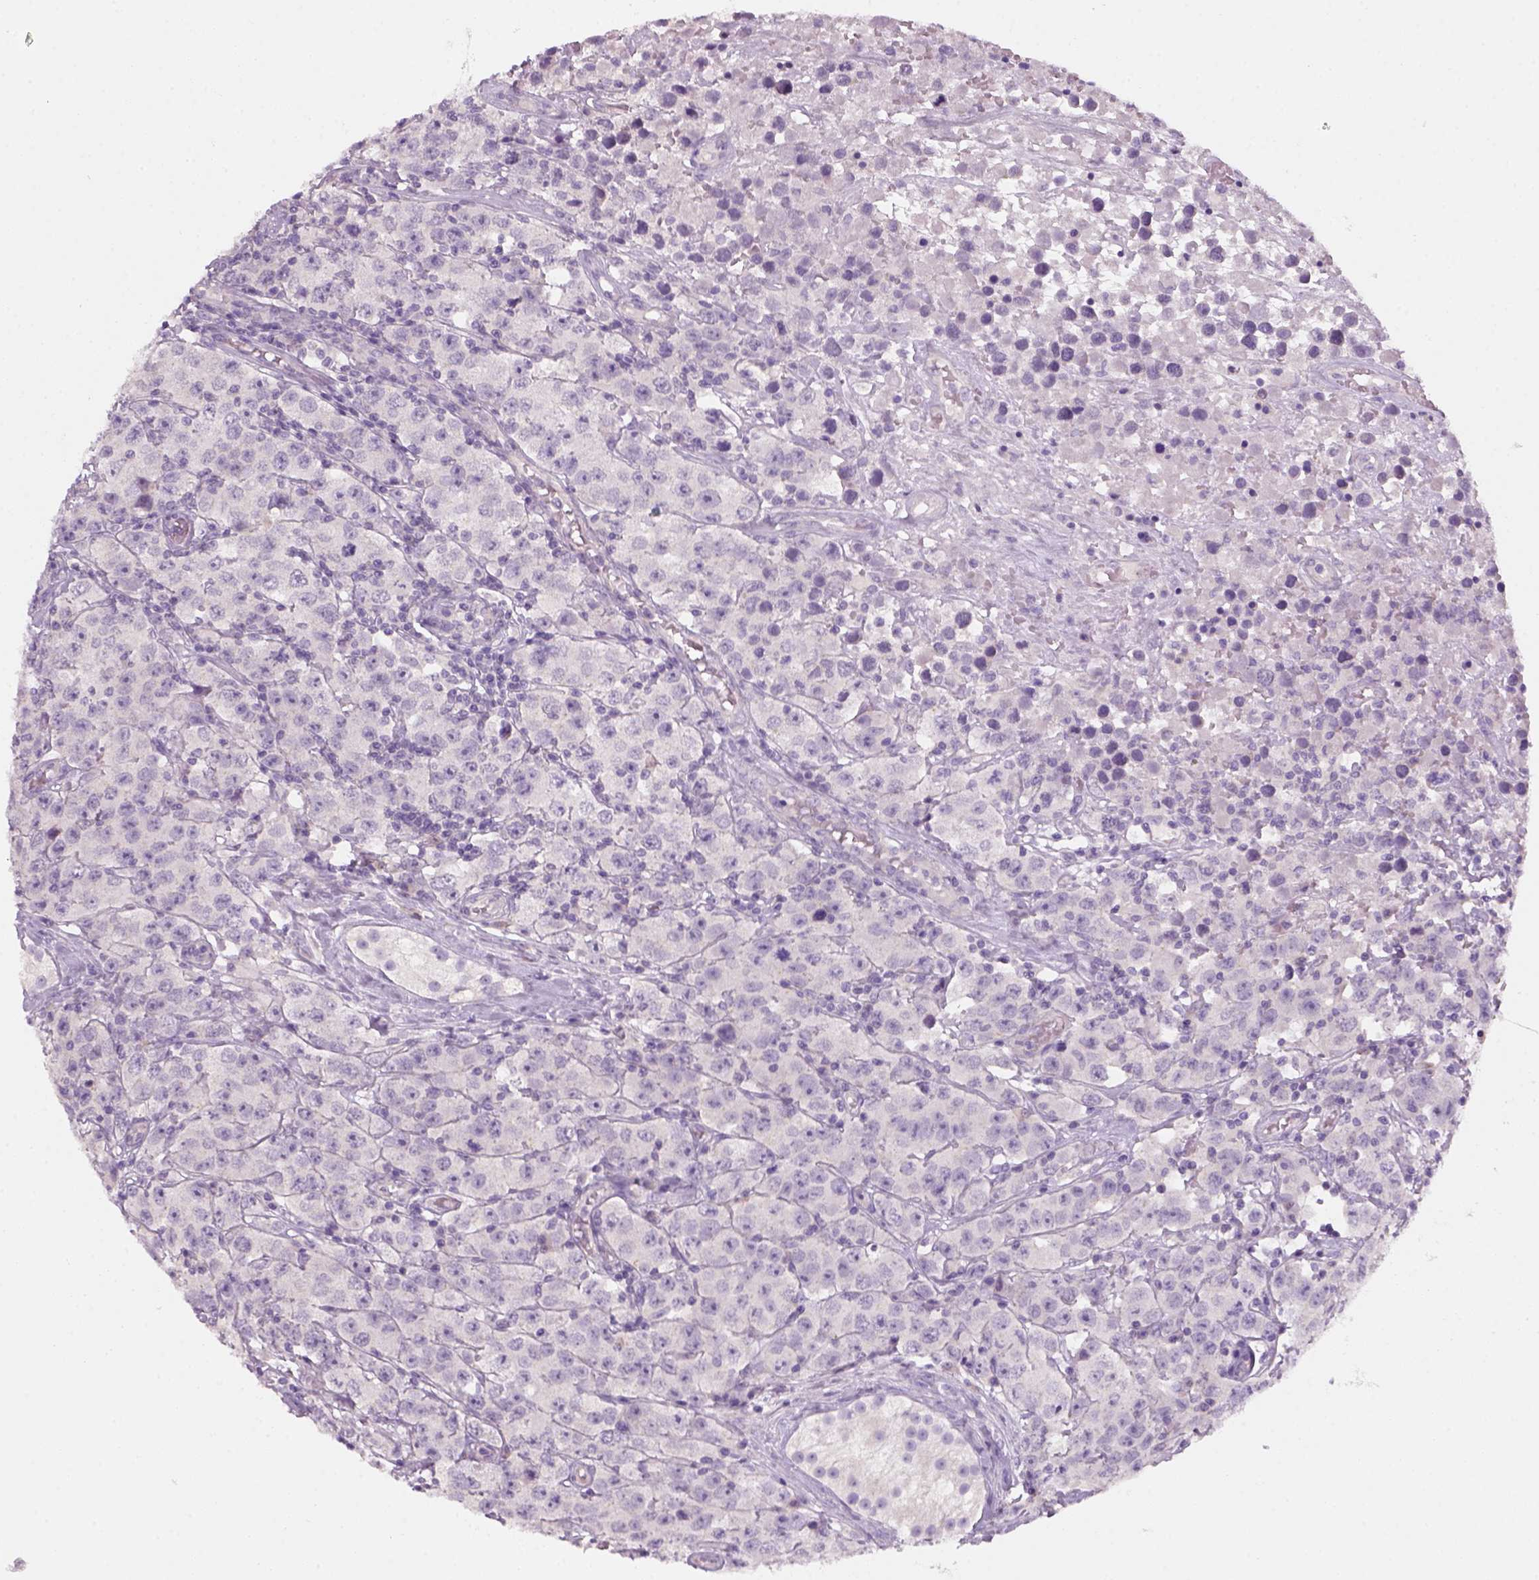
{"staining": {"intensity": "negative", "quantity": "none", "location": "none"}, "tissue": "testis cancer", "cell_type": "Tumor cells", "image_type": "cancer", "snomed": [{"axis": "morphology", "description": "Seminoma, NOS"}, {"axis": "topography", "description": "Testis"}], "caption": "This micrograph is of testis seminoma stained with immunohistochemistry to label a protein in brown with the nuclei are counter-stained blue. There is no staining in tumor cells.", "gene": "KRT25", "patient": {"sex": "male", "age": 52}}